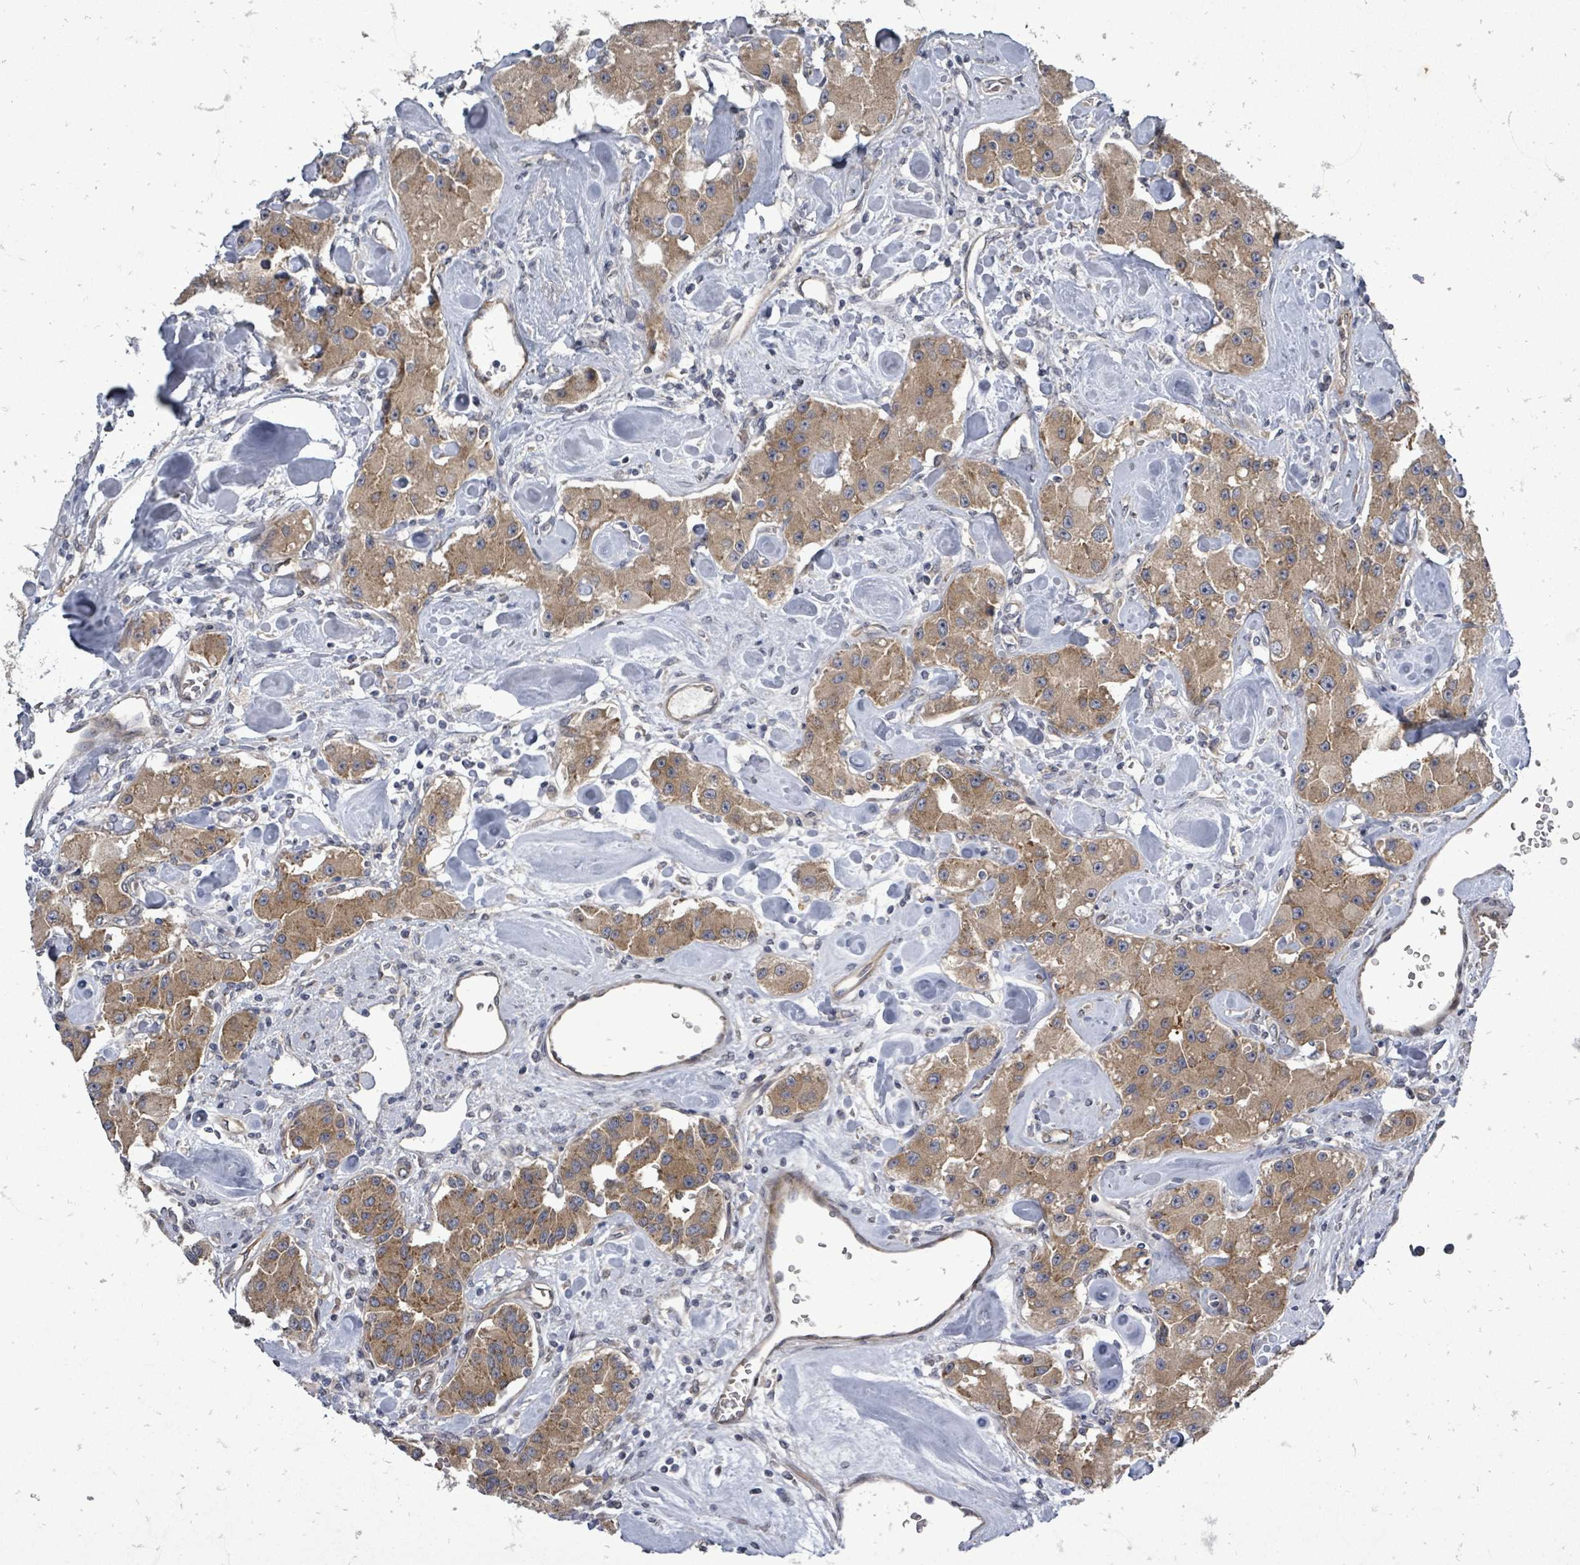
{"staining": {"intensity": "moderate", "quantity": ">75%", "location": "cytoplasmic/membranous"}, "tissue": "carcinoid", "cell_type": "Tumor cells", "image_type": "cancer", "snomed": [{"axis": "morphology", "description": "Carcinoid, malignant, NOS"}, {"axis": "topography", "description": "Pancreas"}], "caption": "Protein positivity by IHC displays moderate cytoplasmic/membranous expression in approximately >75% of tumor cells in malignant carcinoid.", "gene": "RALGAPB", "patient": {"sex": "male", "age": 41}}